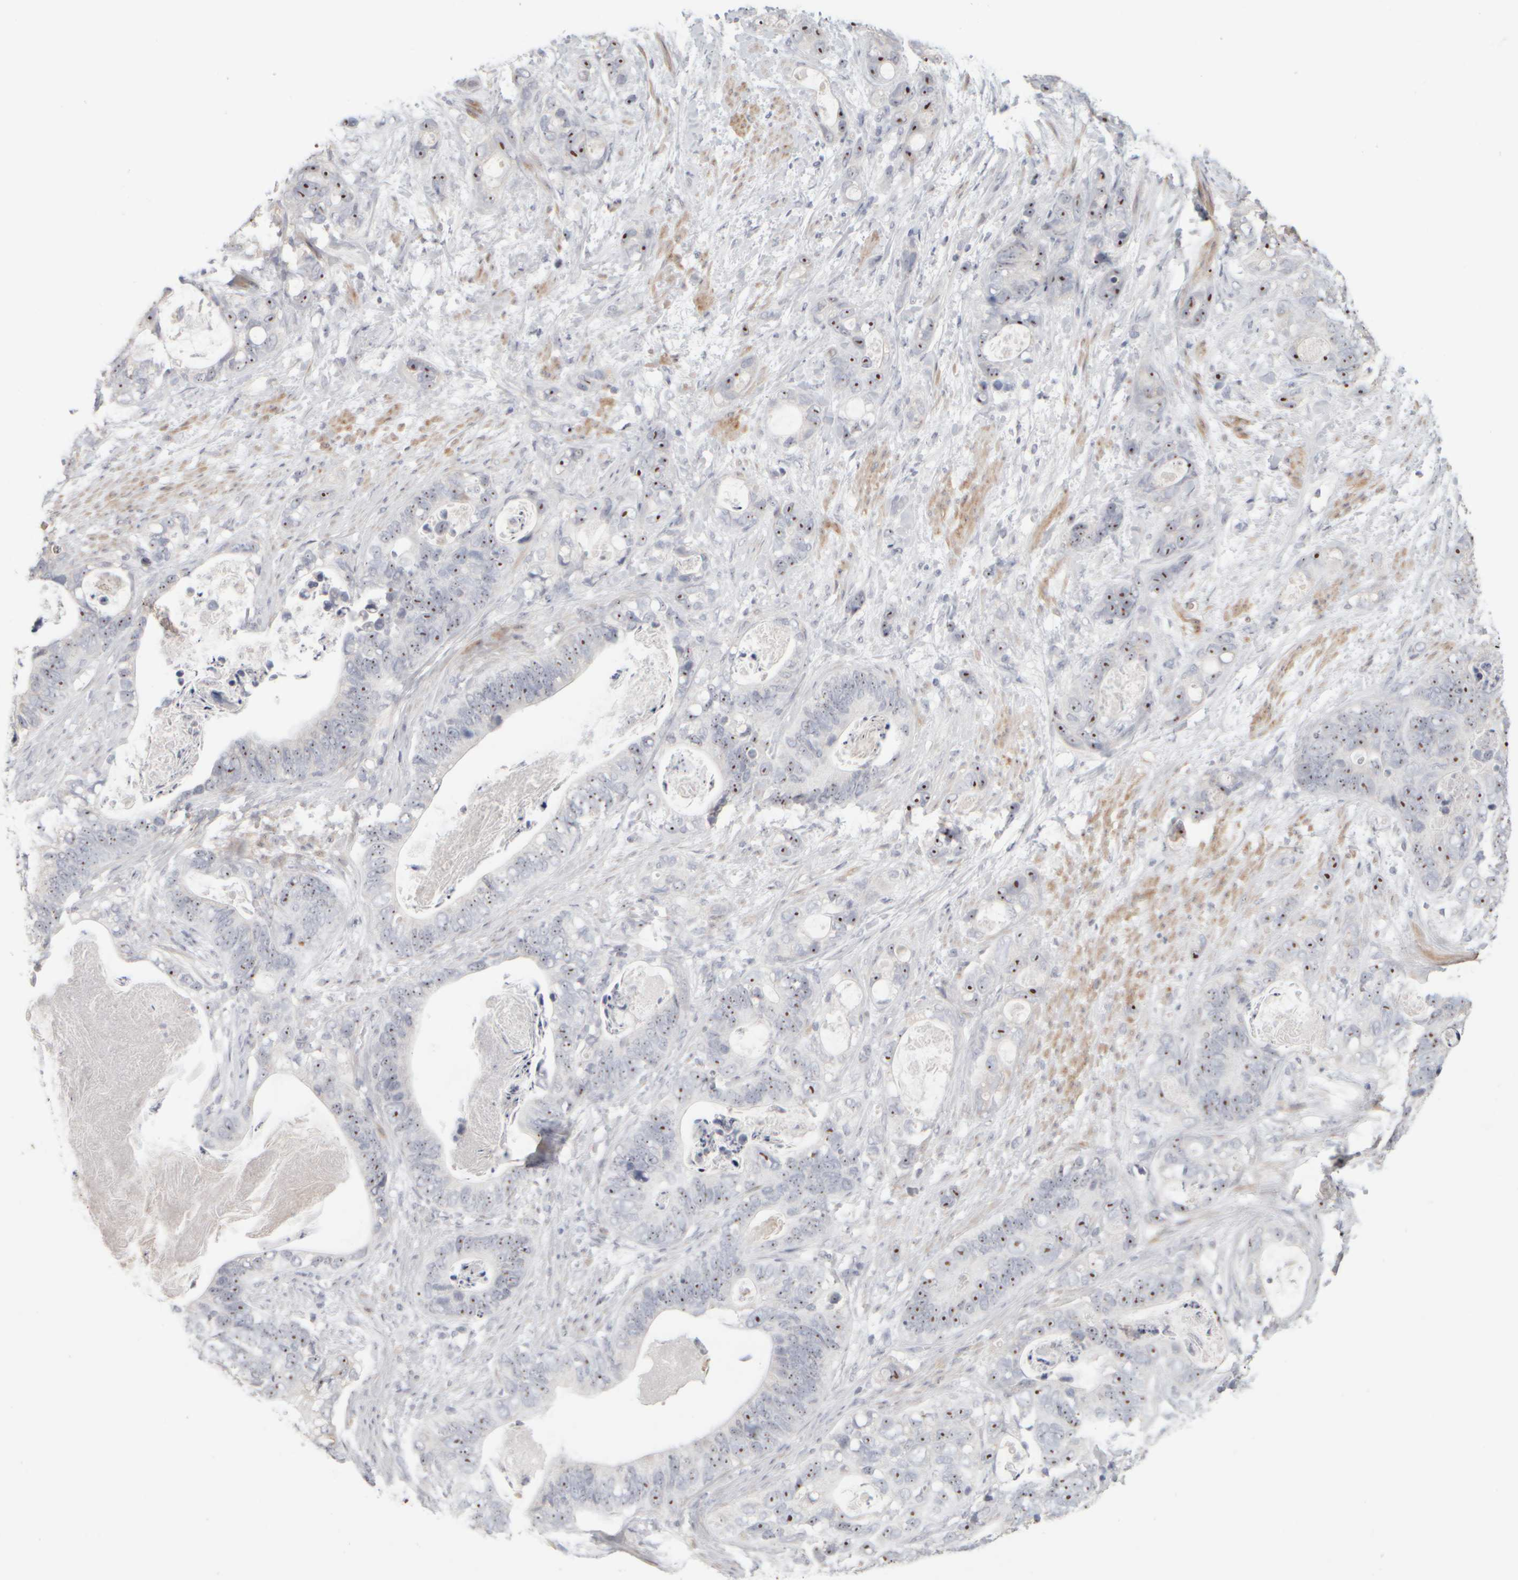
{"staining": {"intensity": "strong", "quantity": ">75%", "location": "nuclear"}, "tissue": "stomach cancer", "cell_type": "Tumor cells", "image_type": "cancer", "snomed": [{"axis": "morphology", "description": "Normal tissue, NOS"}, {"axis": "morphology", "description": "Adenocarcinoma, NOS"}, {"axis": "topography", "description": "Stomach"}], "caption": "A high-resolution micrograph shows IHC staining of stomach adenocarcinoma, which reveals strong nuclear expression in about >75% of tumor cells.", "gene": "DCXR", "patient": {"sex": "female", "age": 89}}